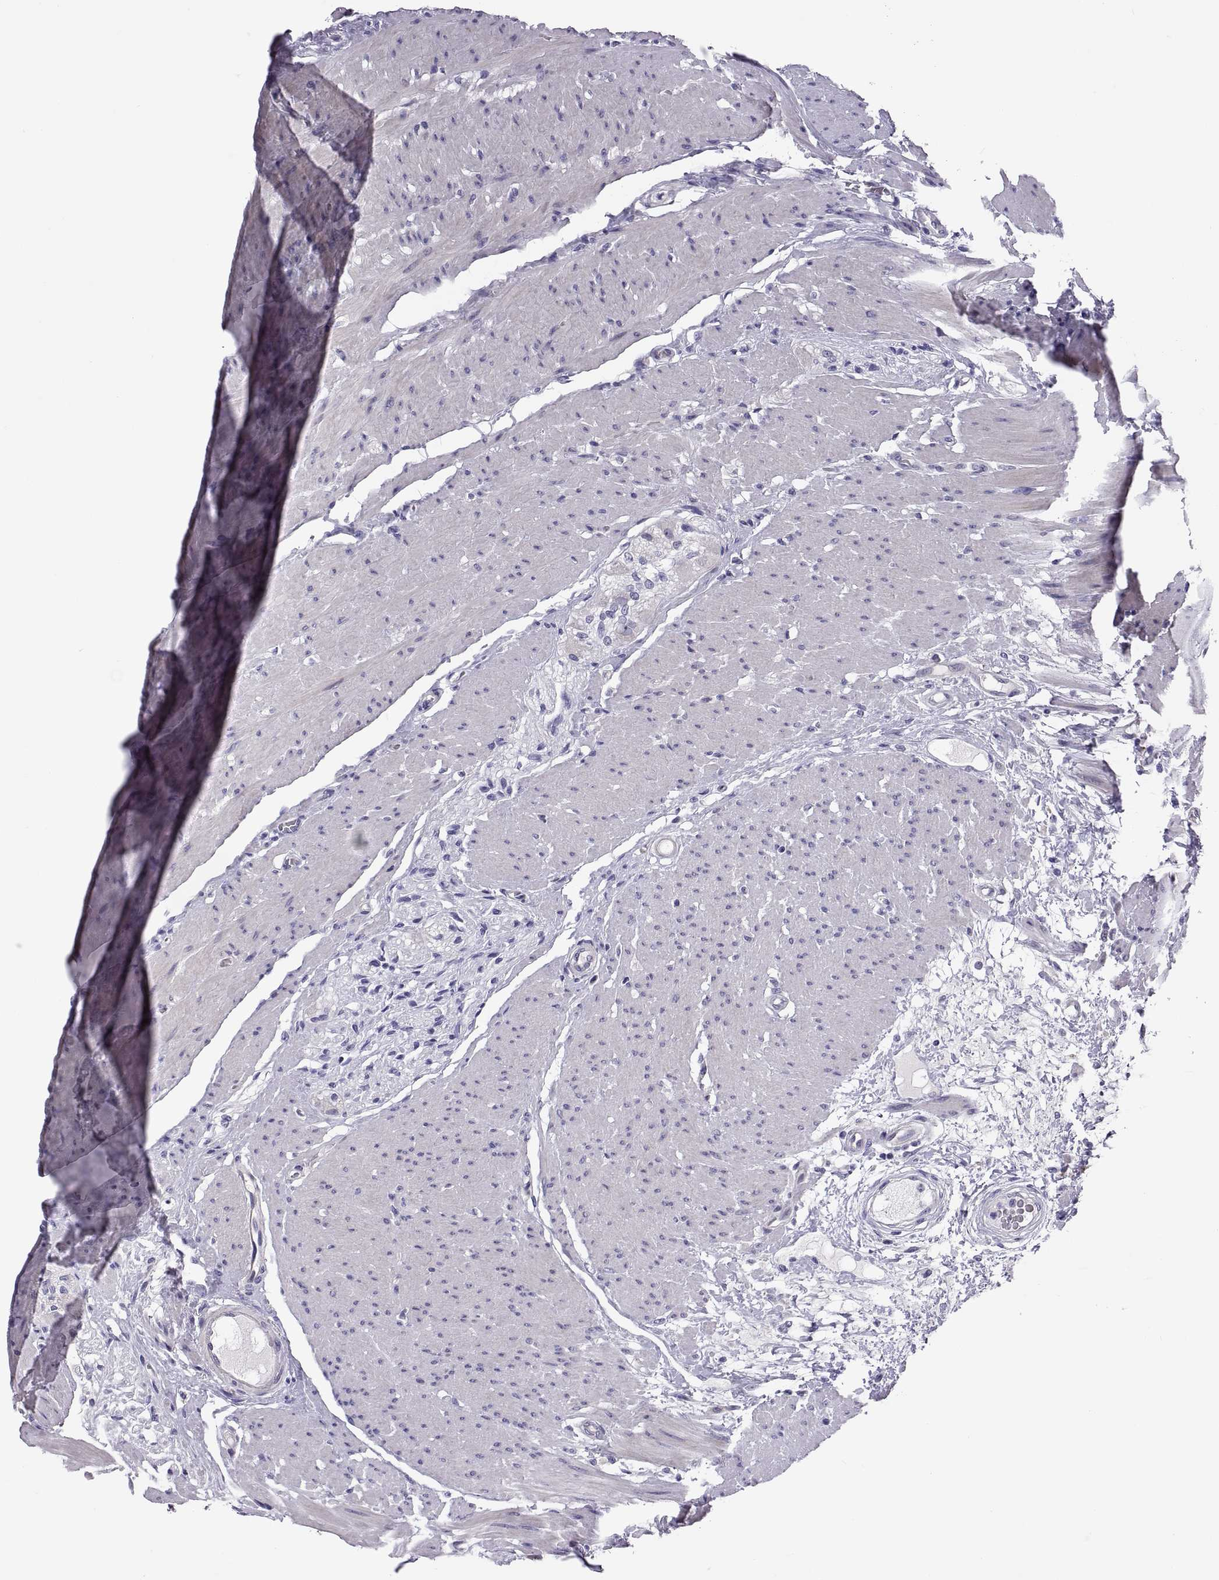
{"staining": {"intensity": "negative", "quantity": "none", "location": "none"}, "tissue": "colon", "cell_type": "Endothelial cells", "image_type": "normal", "snomed": [{"axis": "morphology", "description": "Normal tissue, NOS"}, {"axis": "topography", "description": "Colon"}], "caption": "This is an immunohistochemistry image of unremarkable human colon. There is no positivity in endothelial cells.", "gene": "VSX2", "patient": {"sex": "female", "age": 65}}